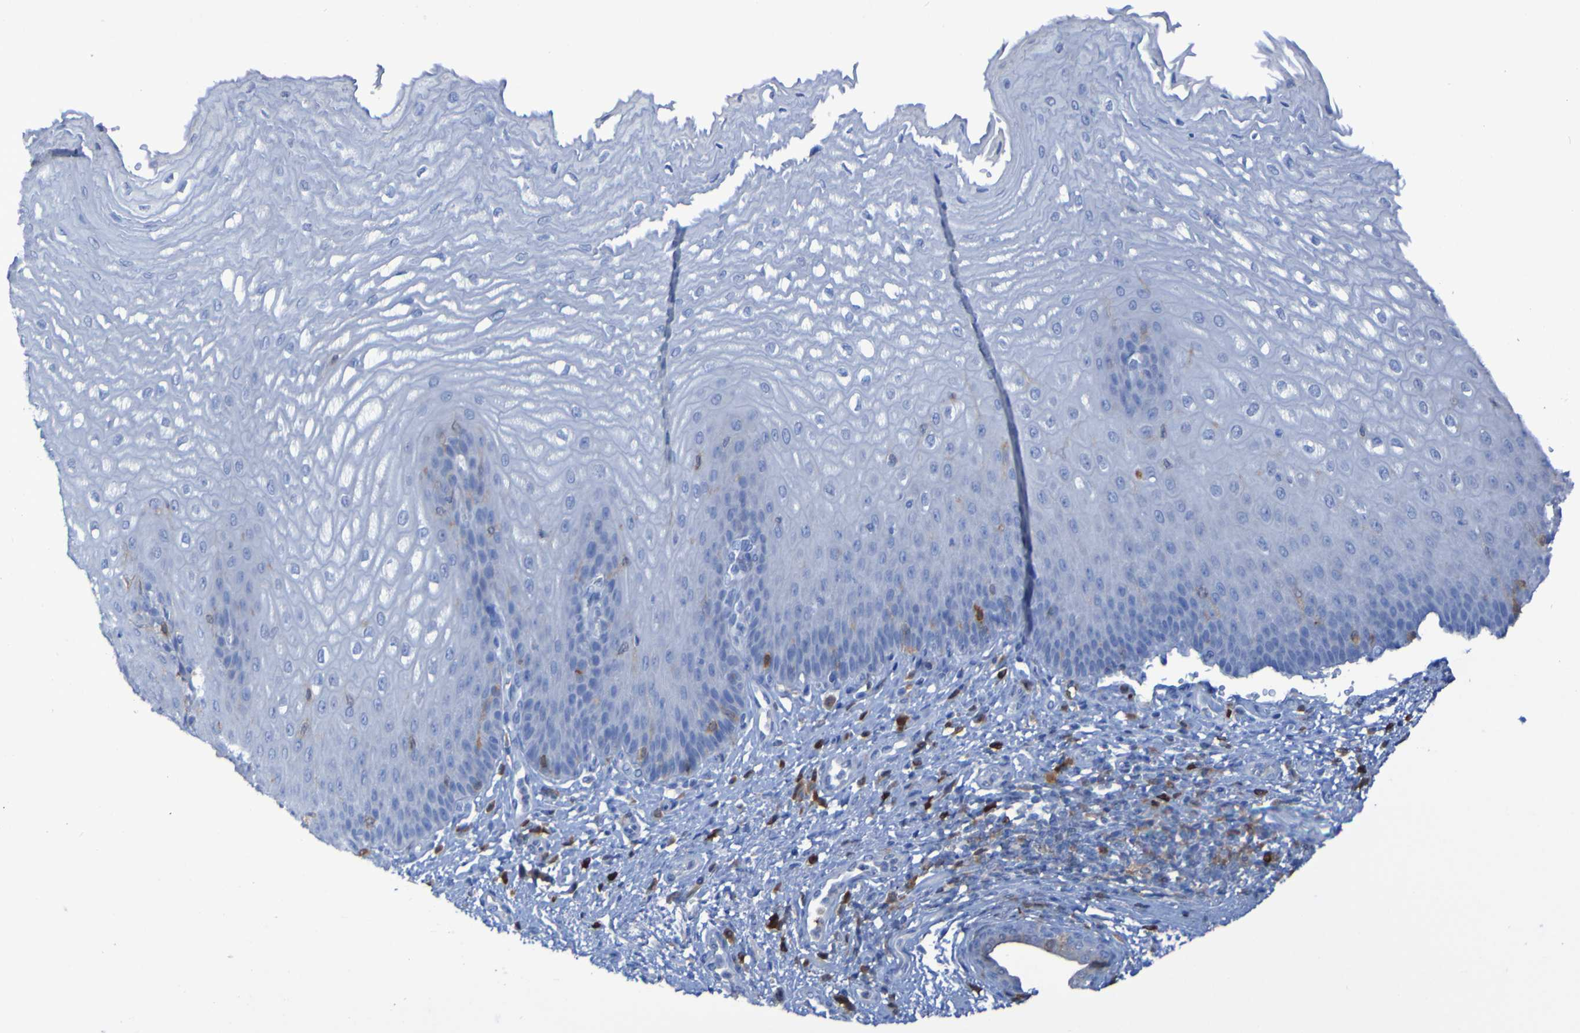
{"staining": {"intensity": "weak", "quantity": "<25%", "location": "cytoplasmic/membranous"}, "tissue": "esophagus", "cell_type": "Squamous epithelial cells", "image_type": "normal", "snomed": [{"axis": "morphology", "description": "Normal tissue, NOS"}, {"axis": "topography", "description": "Esophagus"}], "caption": "Immunohistochemistry of normal human esophagus shows no expression in squamous epithelial cells. (Immunohistochemistry (ihc), brightfield microscopy, high magnification).", "gene": "MPPE1", "patient": {"sex": "male", "age": 54}}